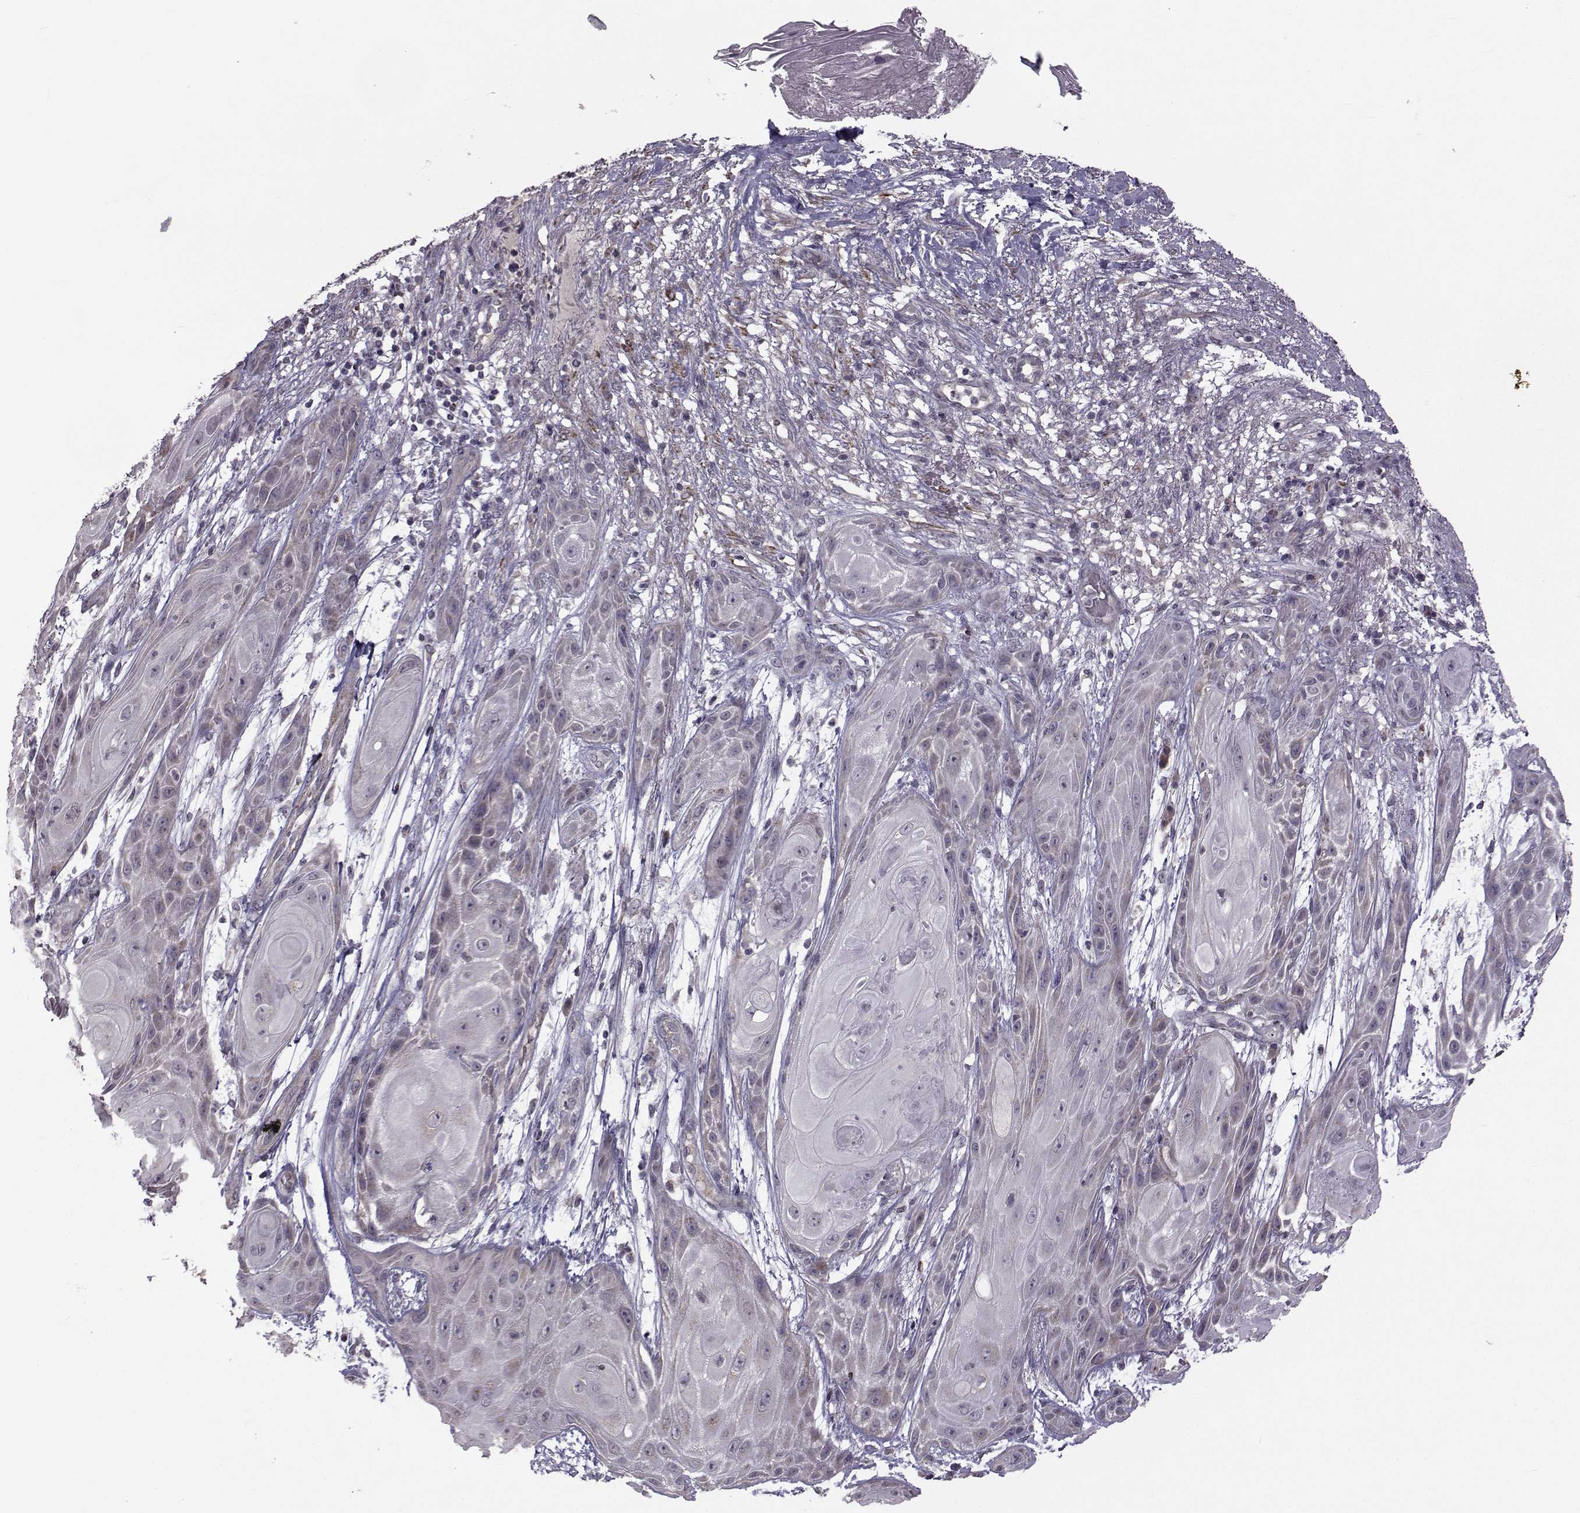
{"staining": {"intensity": "negative", "quantity": "none", "location": "none"}, "tissue": "skin cancer", "cell_type": "Tumor cells", "image_type": "cancer", "snomed": [{"axis": "morphology", "description": "Squamous cell carcinoma, NOS"}, {"axis": "topography", "description": "Skin"}], "caption": "Immunohistochemical staining of skin cancer reveals no significant staining in tumor cells.", "gene": "FDXR", "patient": {"sex": "male", "age": 62}}